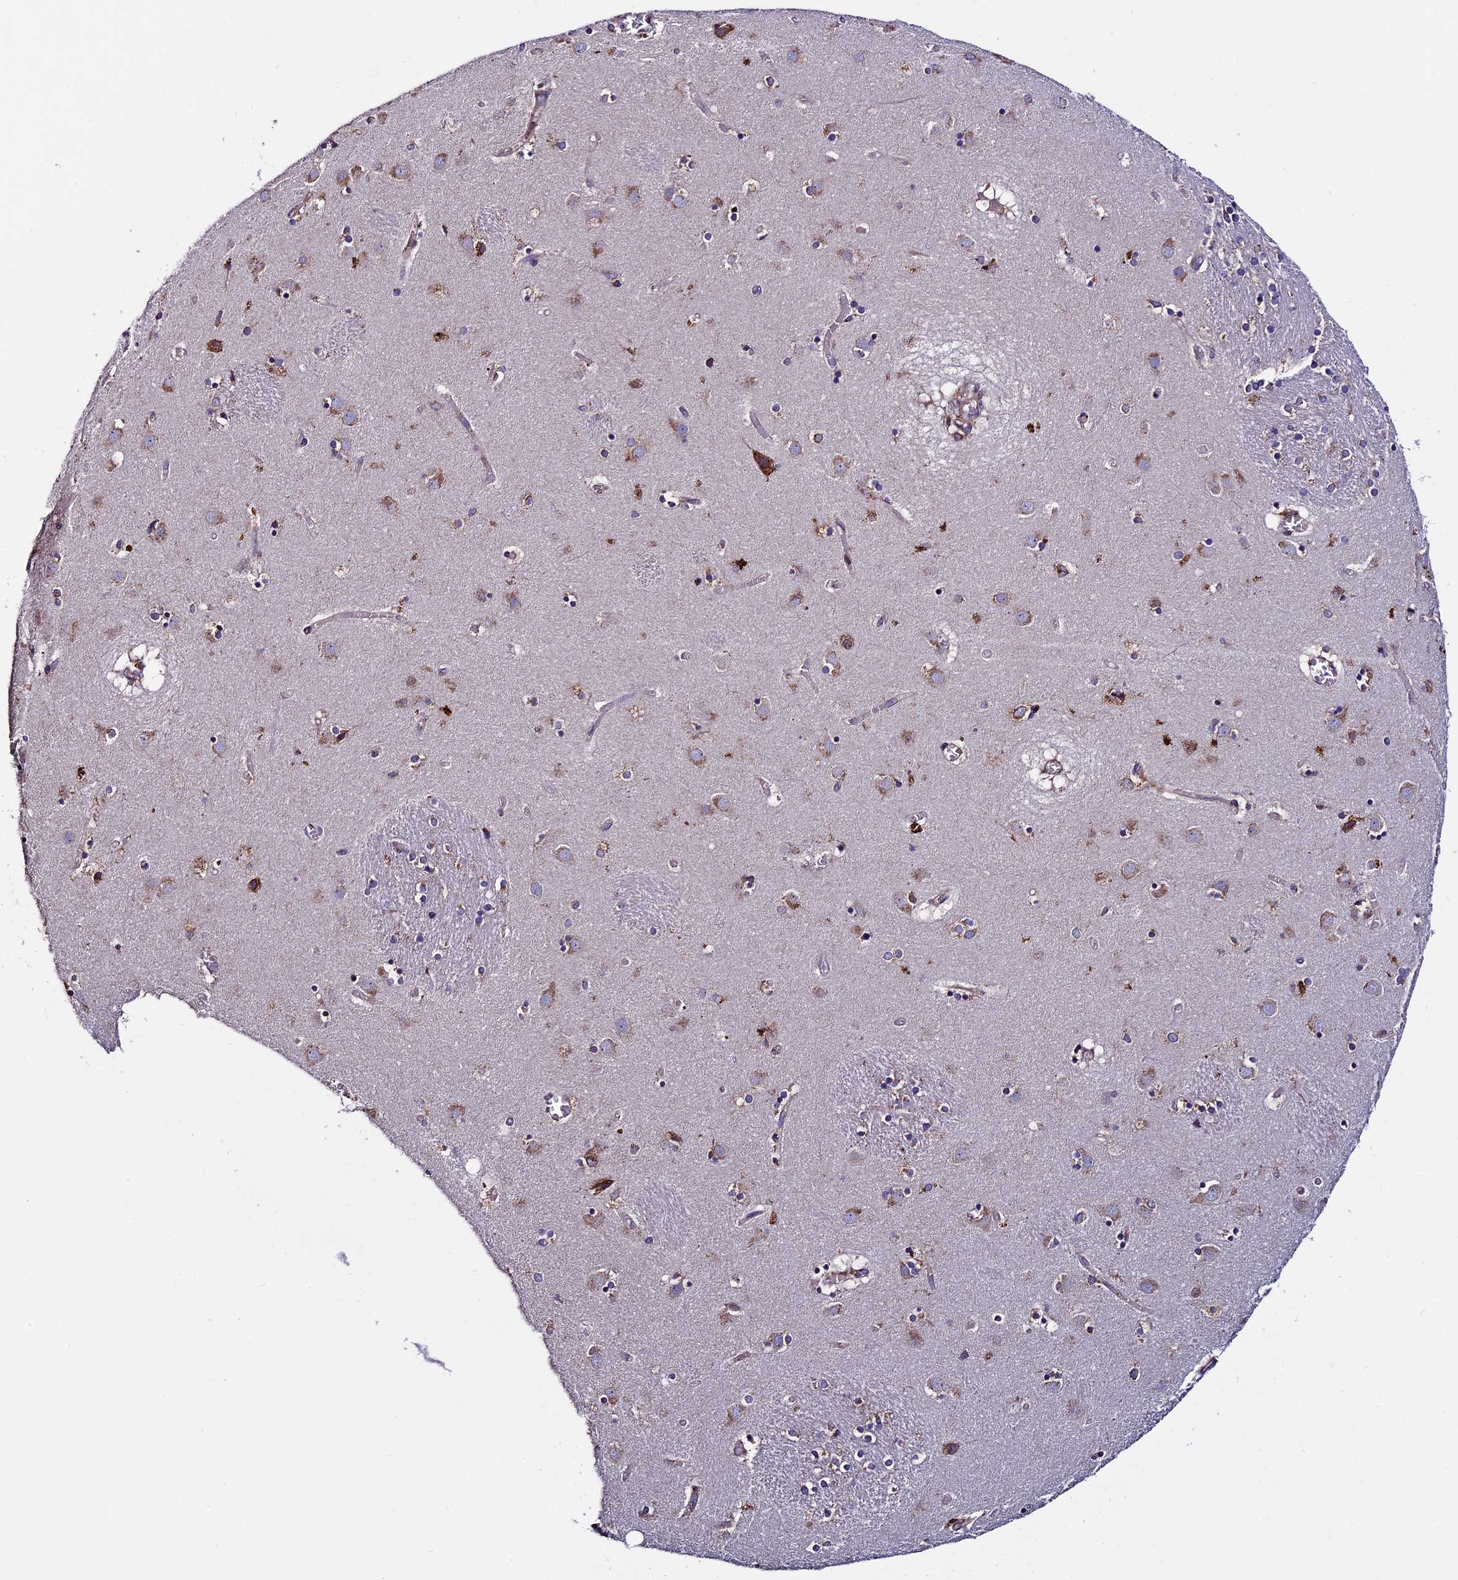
{"staining": {"intensity": "weak", "quantity": "<25%", "location": "cytoplasmic/membranous"}, "tissue": "caudate", "cell_type": "Glial cells", "image_type": "normal", "snomed": [{"axis": "morphology", "description": "Normal tissue, NOS"}, {"axis": "topography", "description": "Lateral ventricle wall"}], "caption": "High power microscopy histopathology image of an immunohistochemistry (IHC) image of normal caudate, revealing no significant expression in glial cells.", "gene": "BTBD3", "patient": {"sex": "male", "age": 70}}